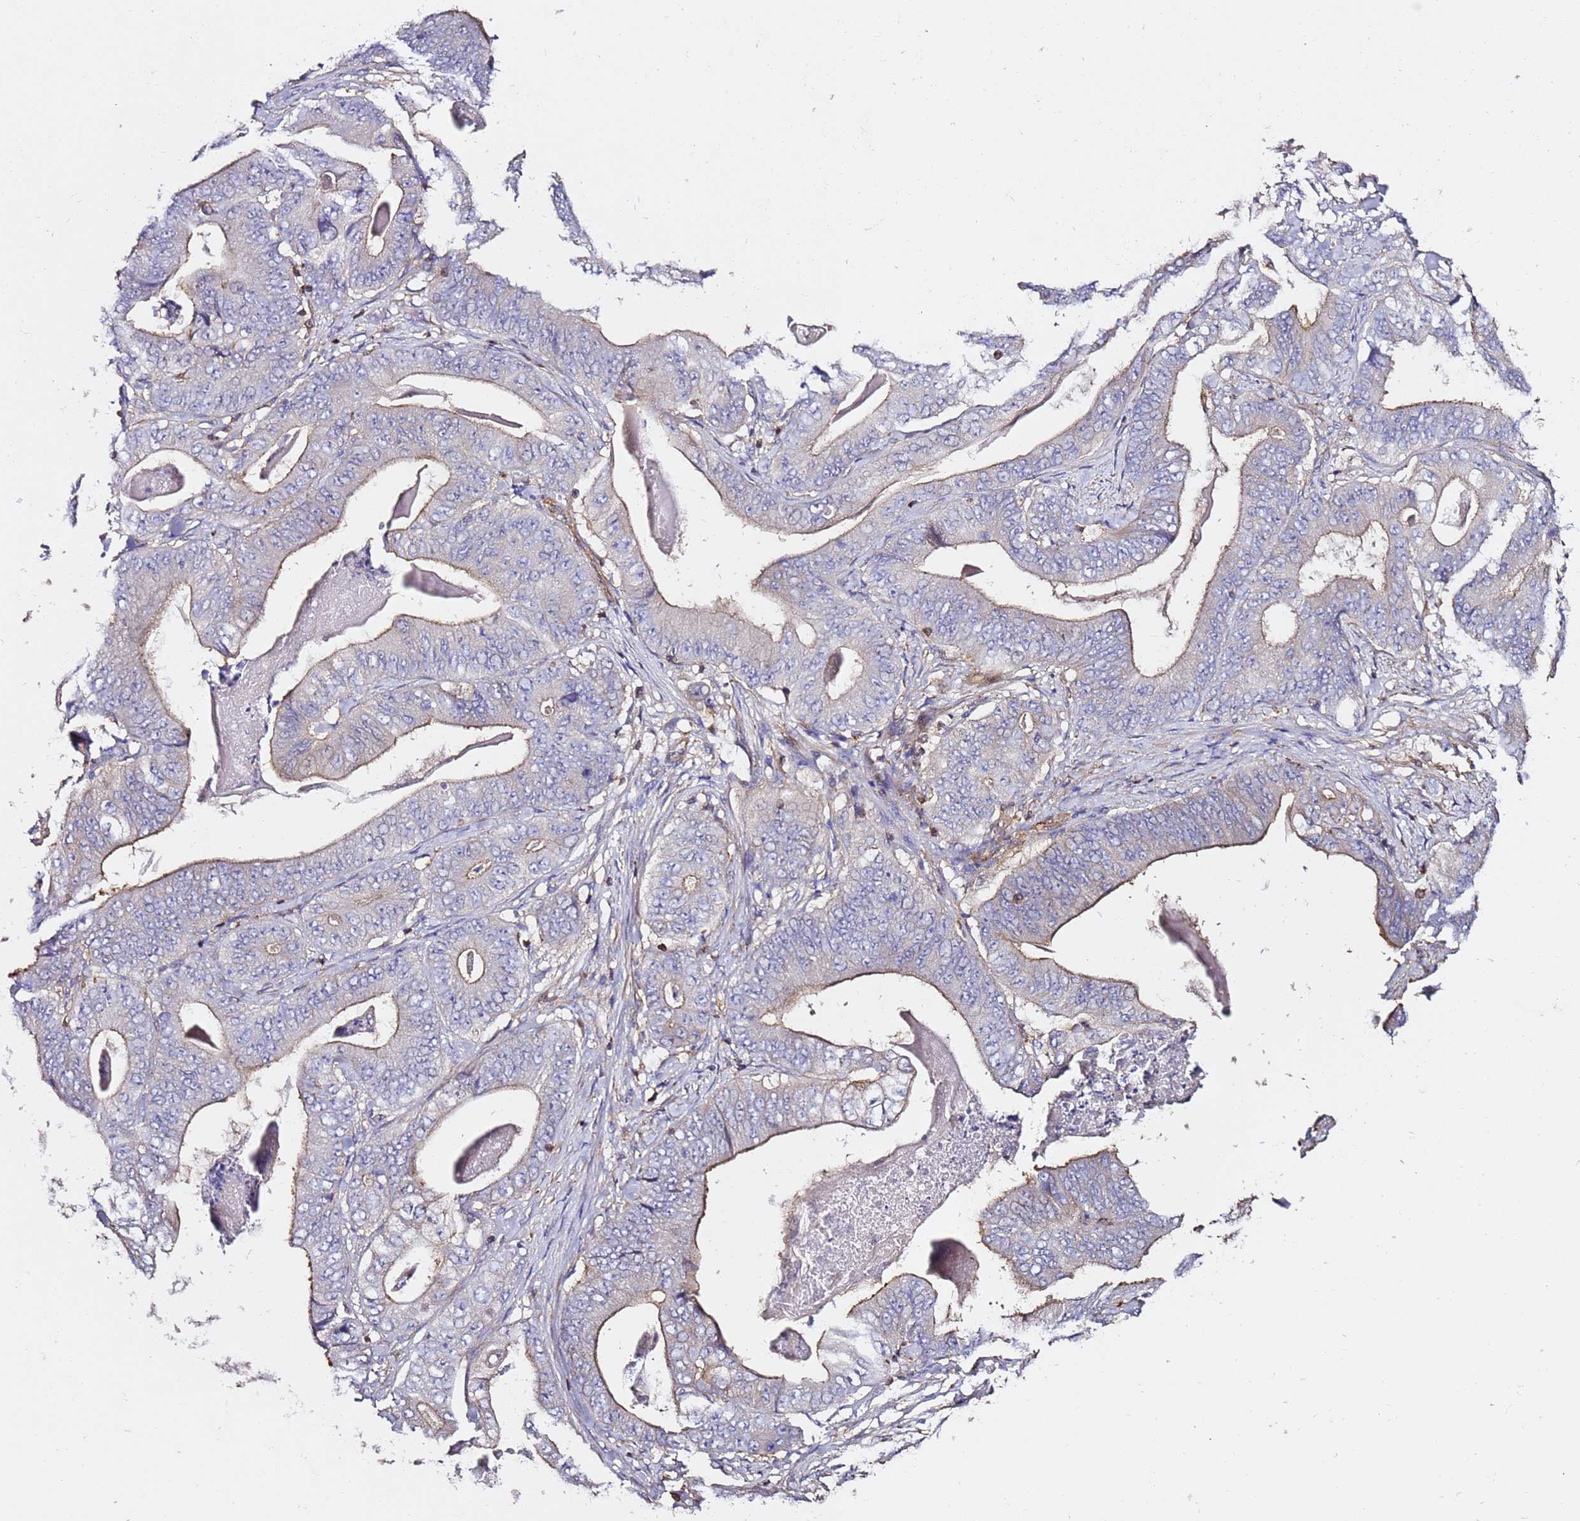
{"staining": {"intensity": "moderate", "quantity": "<25%", "location": "cytoplasmic/membranous"}, "tissue": "stomach cancer", "cell_type": "Tumor cells", "image_type": "cancer", "snomed": [{"axis": "morphology", "description": "Adenocarcinoma, NOS"}, {"axis": "topography", "description": "Stomach"}], "caption": "Immunohistochemical staining of human stomach adenocarcinoma displays low levels of moderate cytoplasmic/membranous protein staining in approximately <25% of tumor cells. (brown staining indicates protein expression, while blue staining denotes nuclei).", "gene": "ZFP36L2", "patient": {"sex": "female", "age": 73}}